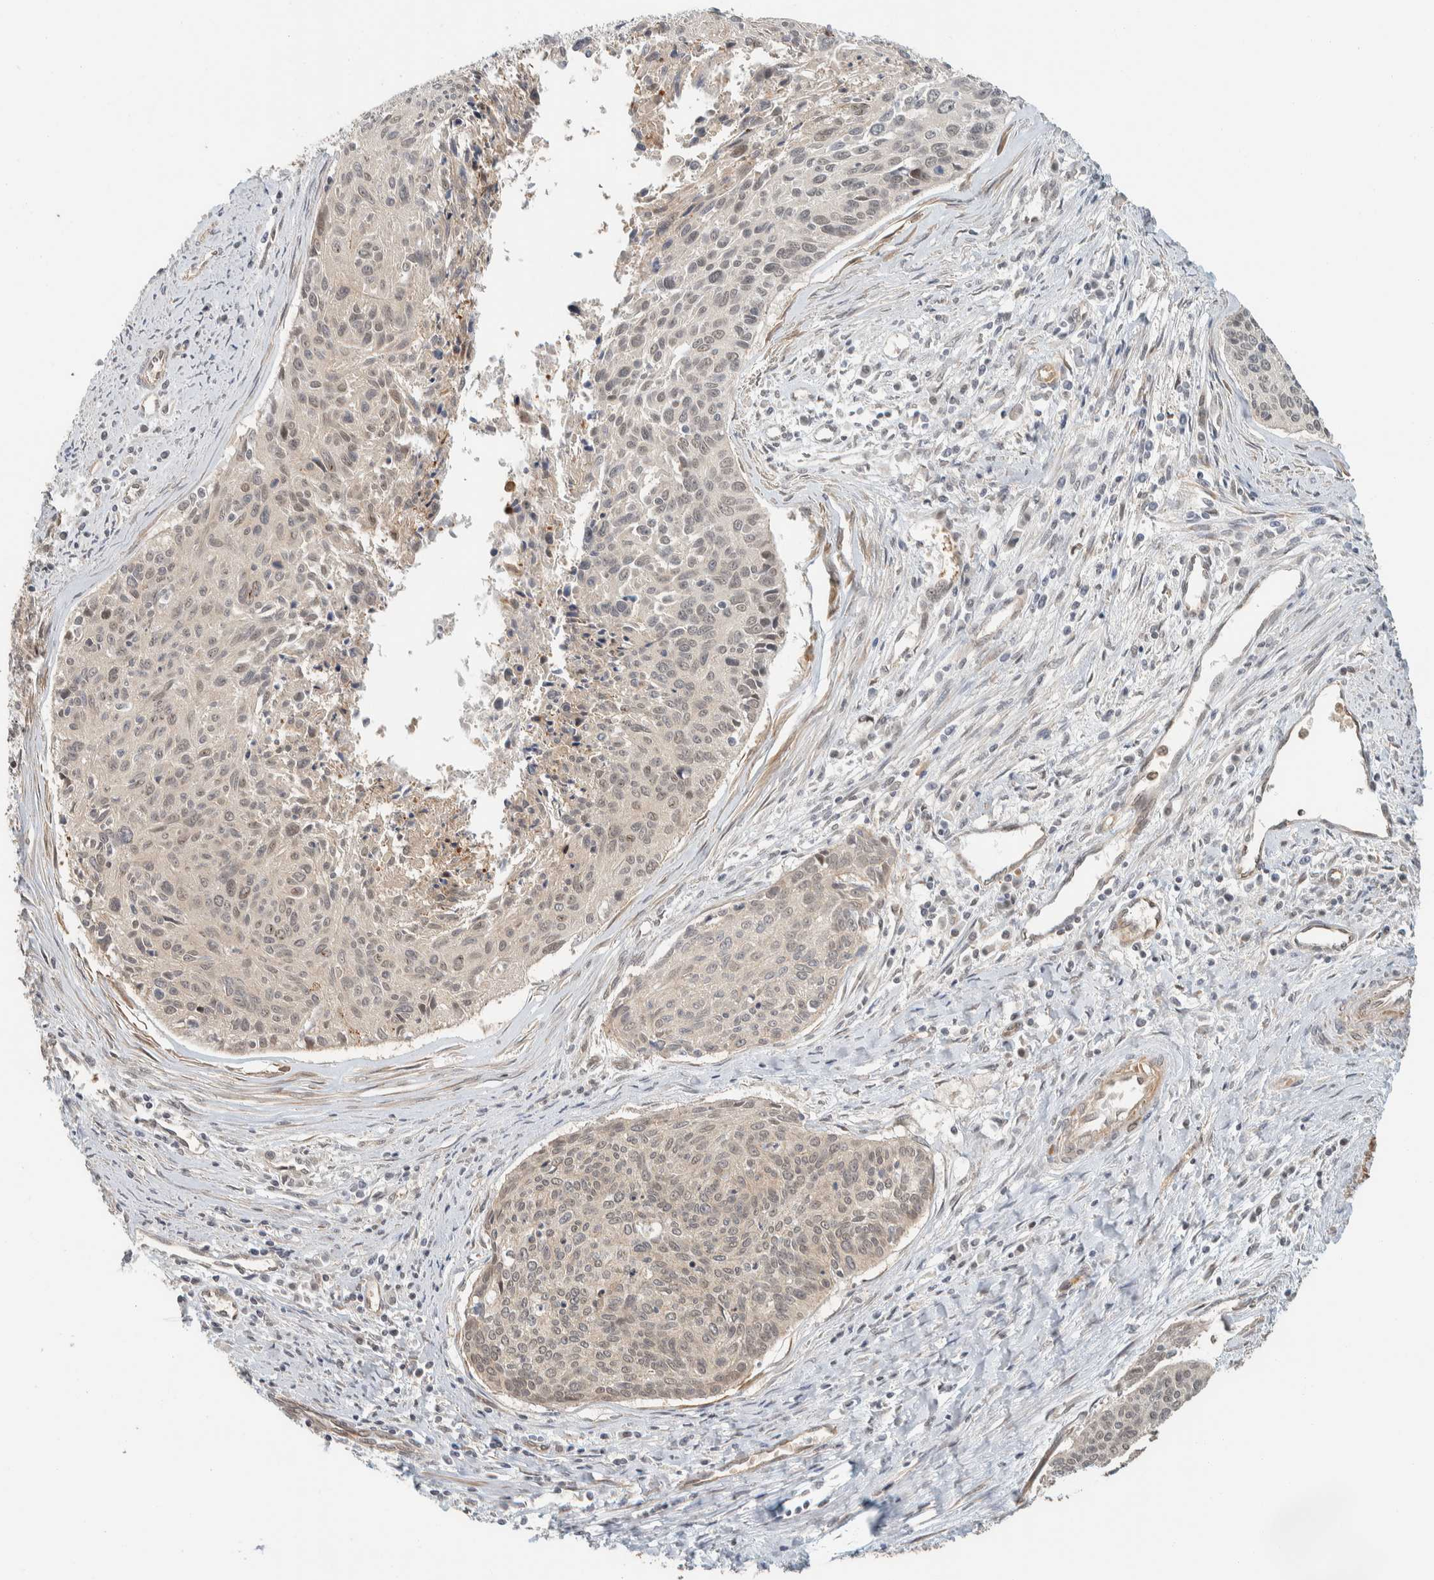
{"staining": {"intensity": "weak", "quantity": "25%-75%", "location": "nuclear"}, "tissue": "cervical cancer", "cell_type": "Tumor cells", "image_type": "cancer", "snomed": [{"axis": "morphology", "description": "Squamous cell carcinoma, NOS"}, {"axis": "topography", "description": "Cervix"}], "caption": "A brown stain labels weak nuclear expression of a protein in cervical squamous cell carcinoma tumor cells.", "gene": "ZBTB2", "patient": {"sex": "female", "age": 55}}